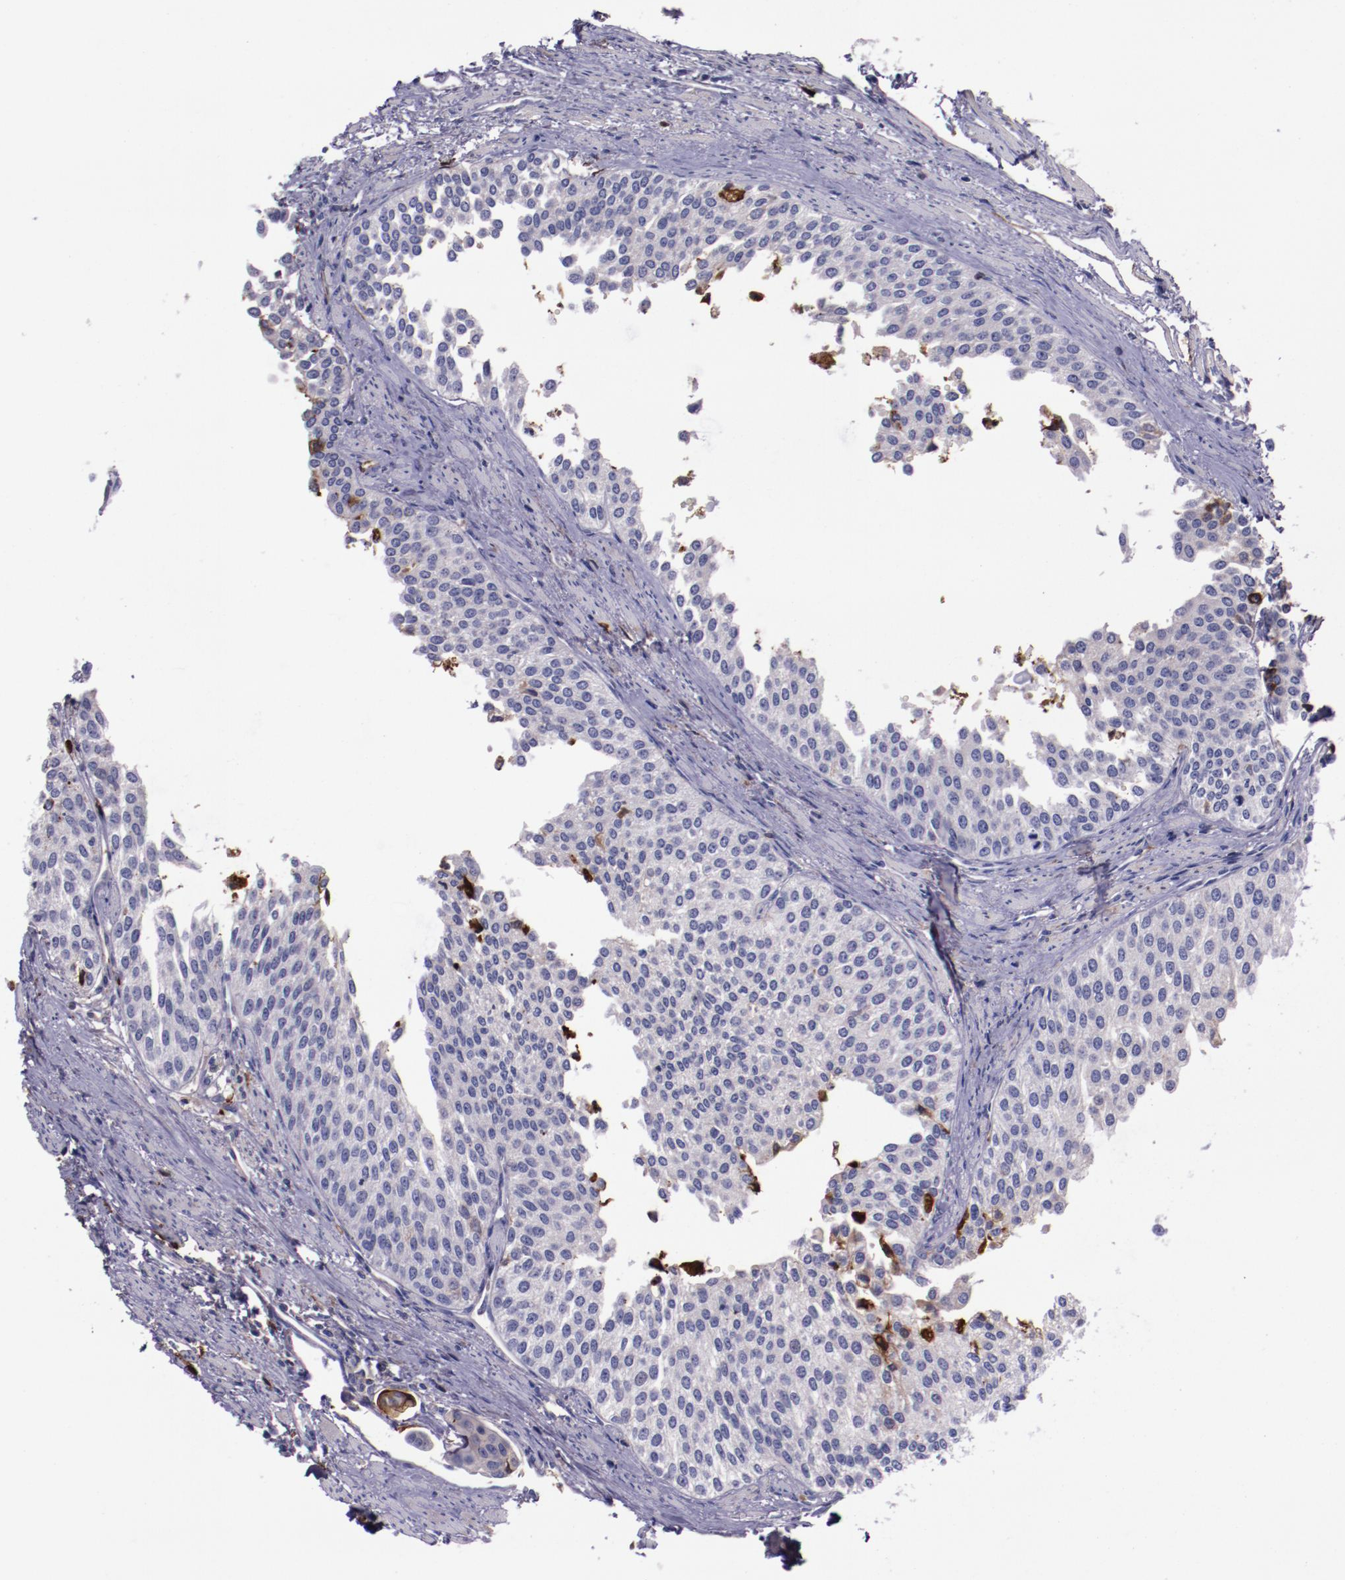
{"staining": {"intensity": "negative", "quantity": "none", "location": "none"}, "tissue": "urothelial cancer", "cell_type": "Tumor cells", "image_type": "cancer", "snomed": [{"axis": "morphology", "description": "Urothelial carcinoma, Low grade"}, {"axis": "topography", "description": "Urinary bladder"}], "caption": "This is a image of IHC staining of low-grade urothelial carcinoma, which shows no positivity in tumor cells. (Immunohistochemistry, brightfield microscopy, high magnification).", "gene": "APOH", "patient": {"sex": "female", "age": 73}}